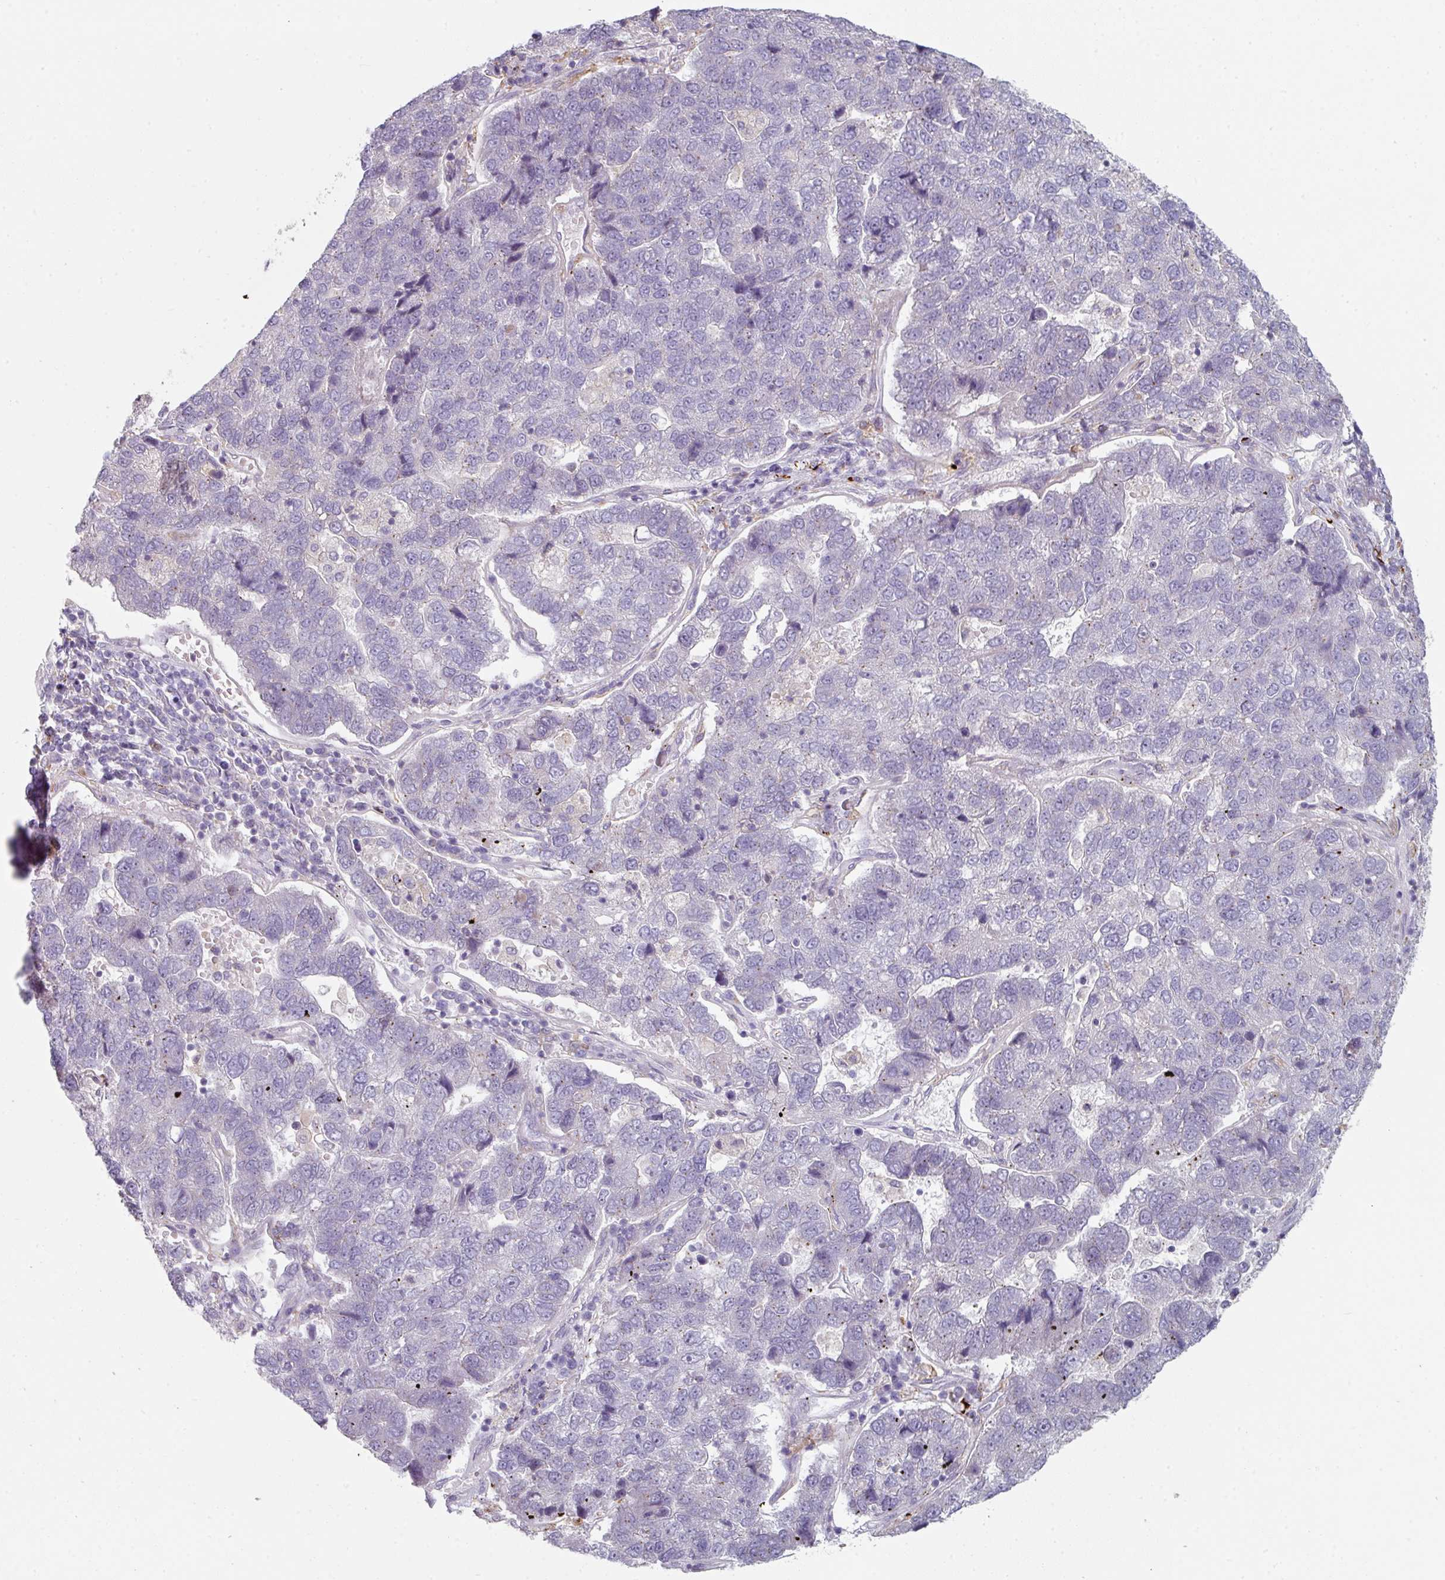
{"staining": {"intensity": "negative", "quantity": "none", "location": "none"}, "tissue": "pancreatic cancer", "cell_type": "Tumor cells", "image_type": "cancer", "snomed": [{"axis": "morphology", "description": "Adenocarcinoma, NOS"}, {"axis": "topography", "description": "Pancreas"}], "caption": "There is no significant expression in tumor cells of pancreatic adenocarcinoma.", "gene": "WSB2", "patient": {"sex": "female", "age": 61}}